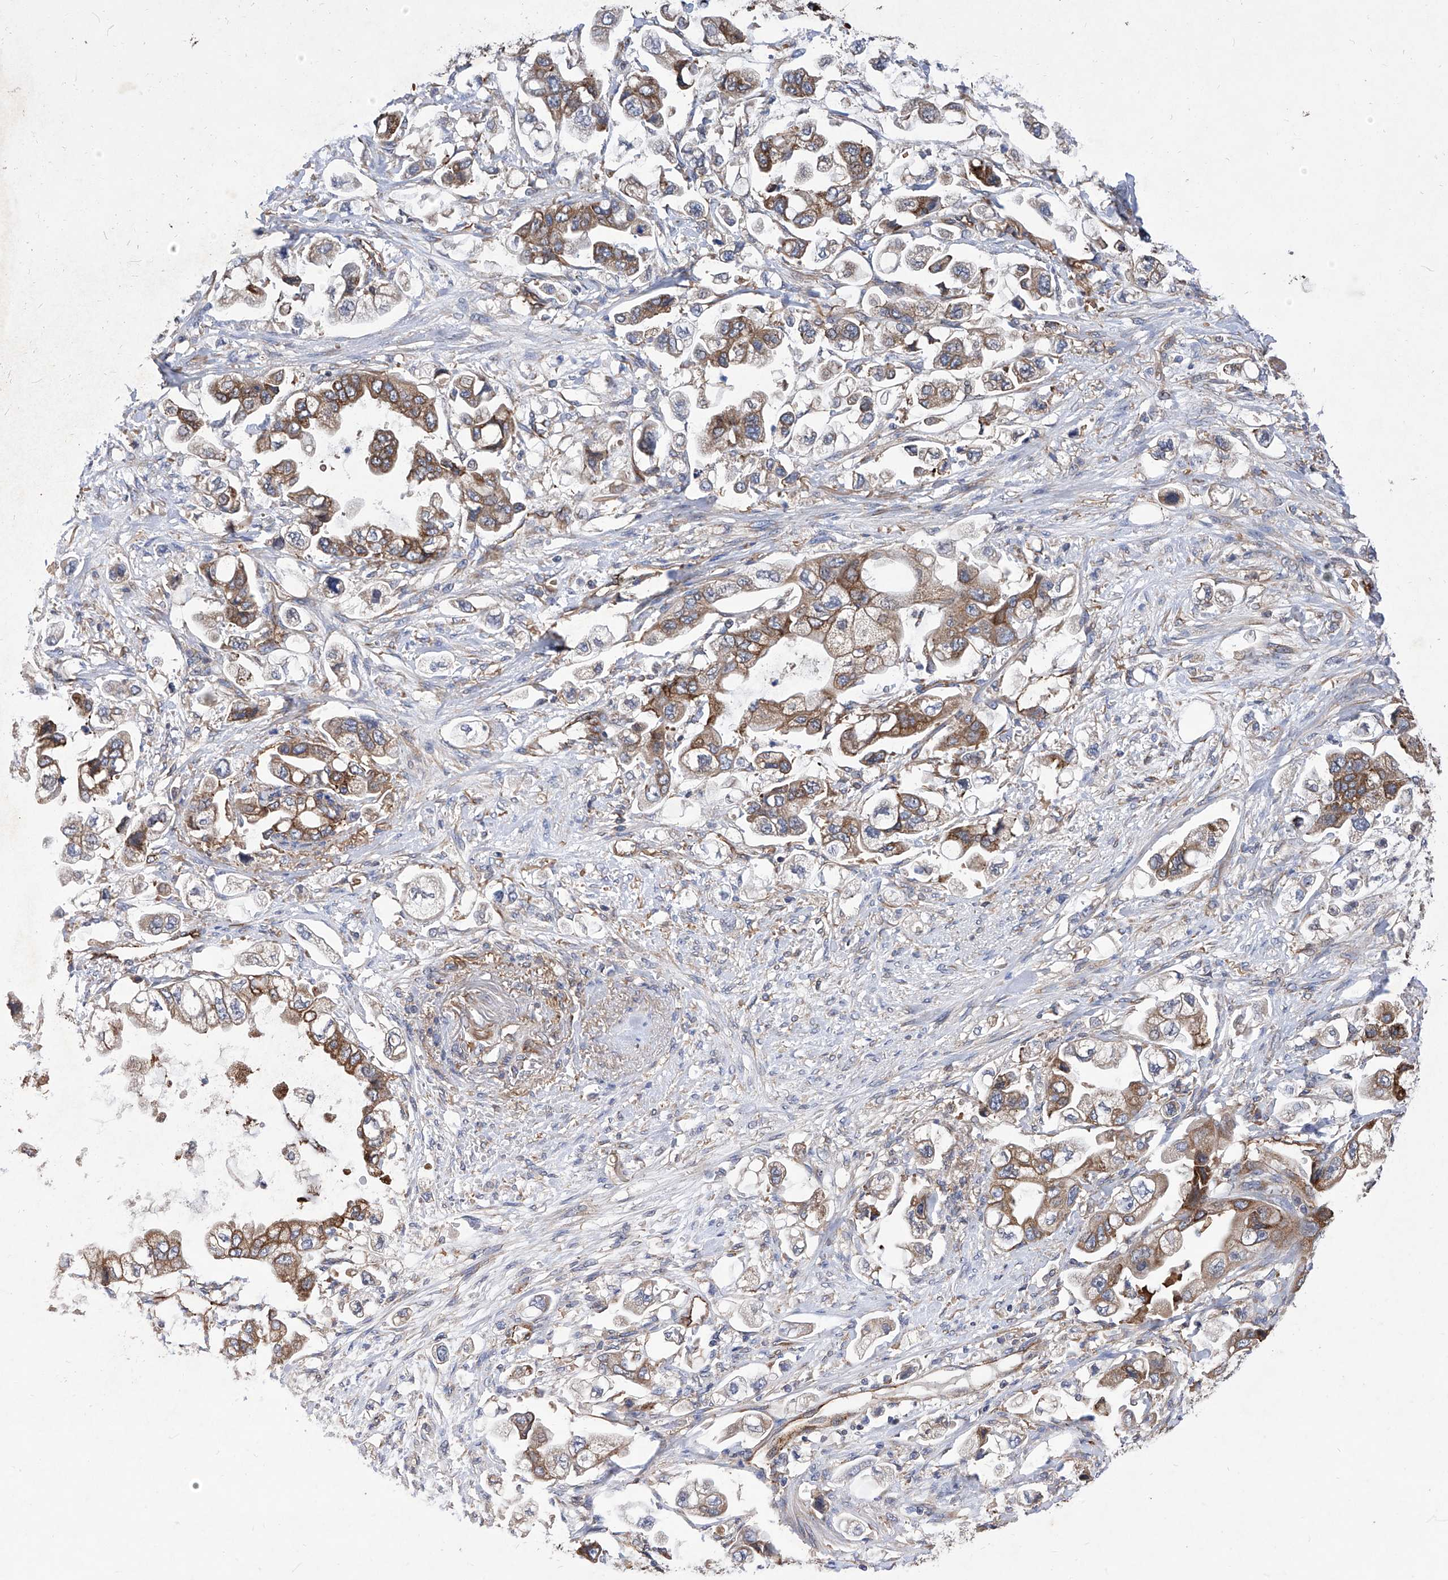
{"staining": {"intensity": "moderate", "quantity": ">75%", "location": "cytoplasmic/membranous"}, "tissue": "stomach cancer", "cell_type": "Tumor cells", "image_type": "cancer", "snomed": [{"axis": "morphology", "description": "Adenocarcinoma, NOS"}, {"axis": "topography", "description": "Stomach"}], "caption": "Tumor cells demonstrate medium levels of moderate cytoplasmic/membranous positivity in approximately >75% of cells in human stomach cancer.", "gene": "INPP5B", "patient": {"sex": "male", "age": 62}}